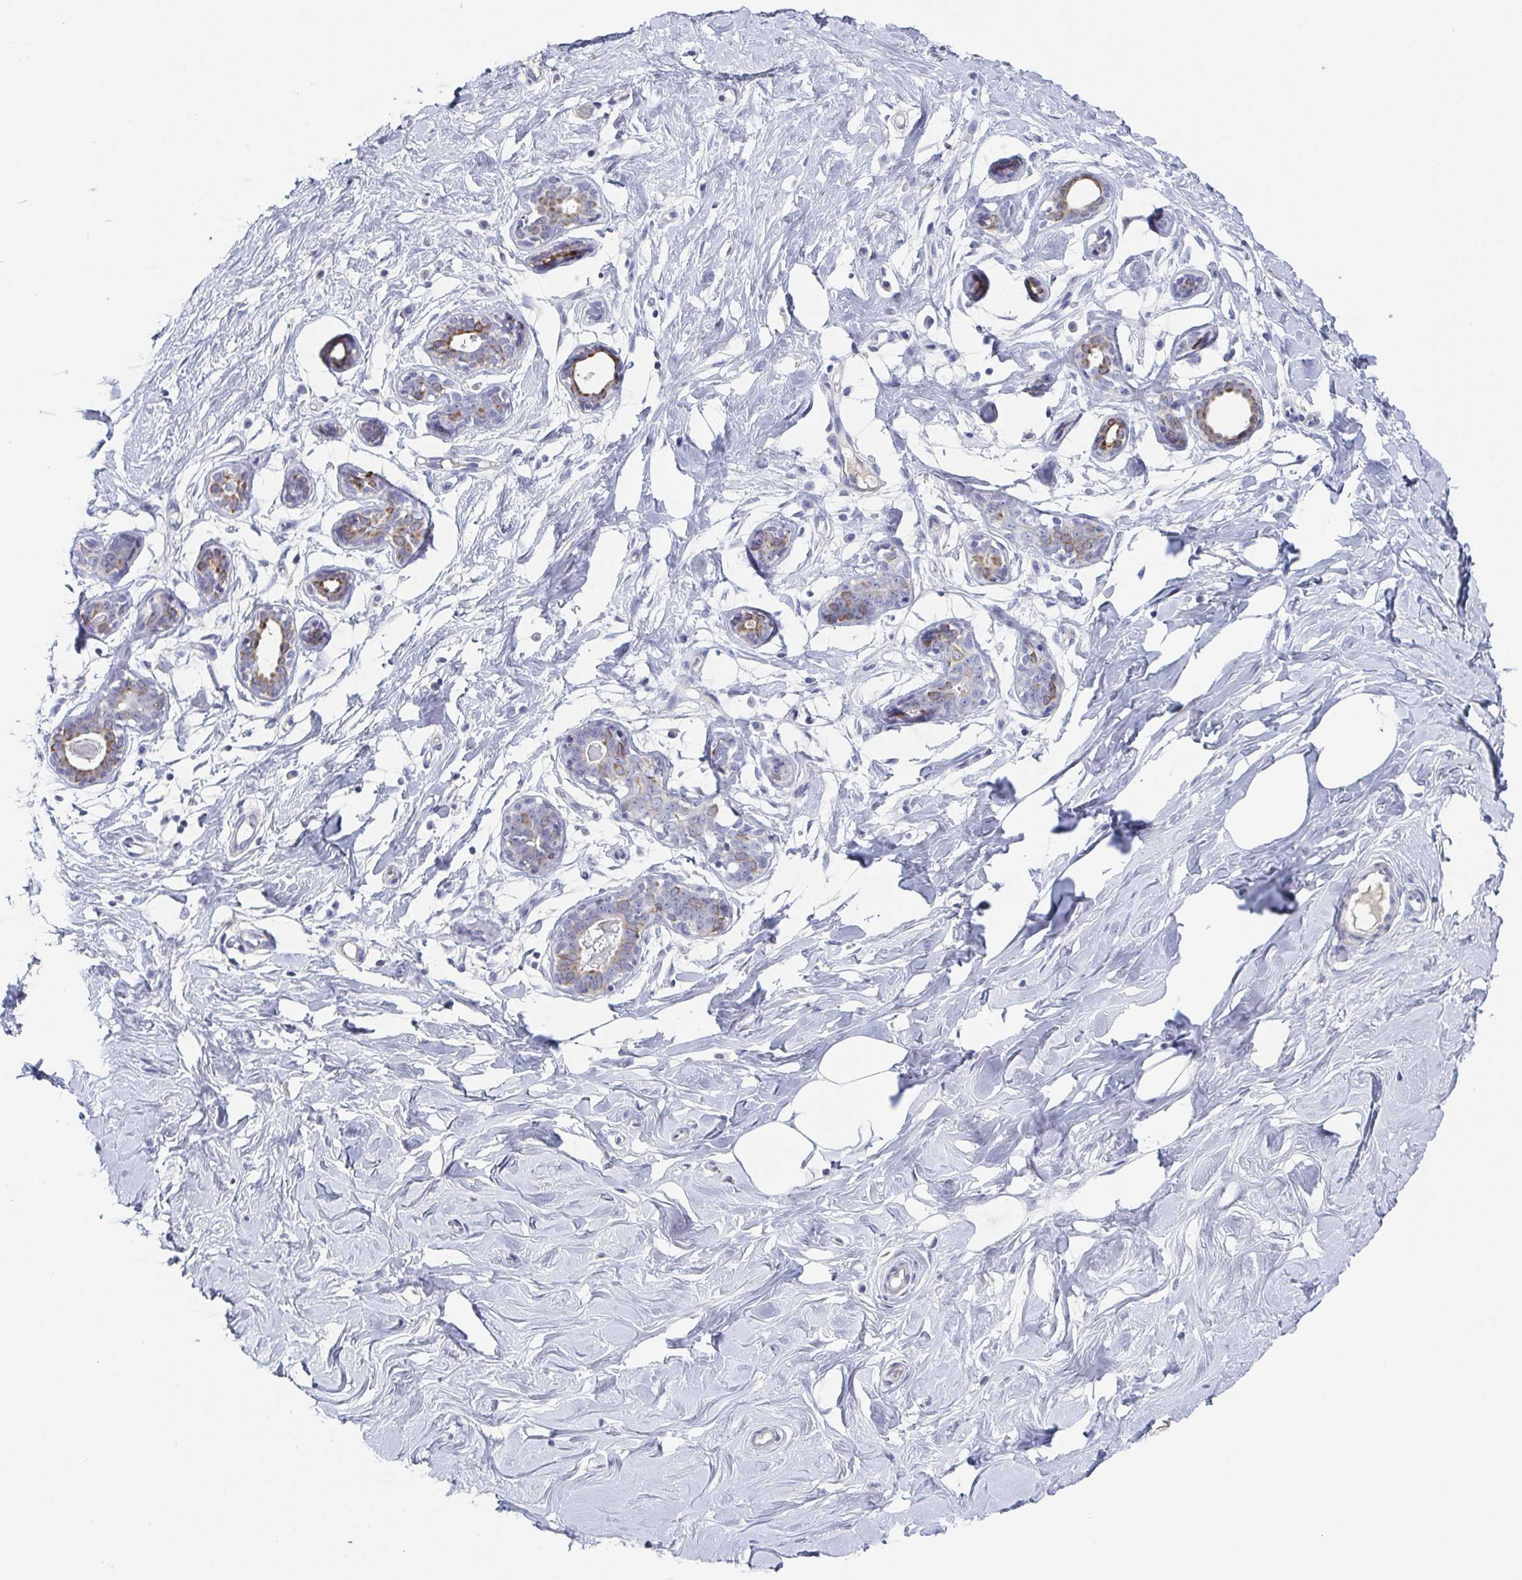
{"staining": {"intensity": "negative", "quantity": "none", "location": "none"}, "tissue": "breast", "cell_type": "Adipocytes", "image_type": "normal", "snomed": [{"axis": "morphology", "description": "Normal tissue, NOS"}, {"axis": "topography", "description": "Breast"}], "caption": "An IHC micrograph of normal breast is shown. There is no staining in adipocytes of breast. (DAB immunohistochemistry (IHC) with hematoxylin counter stain).", "gene": "RHOV", "patient": {"sex": "female", "age": 27}}